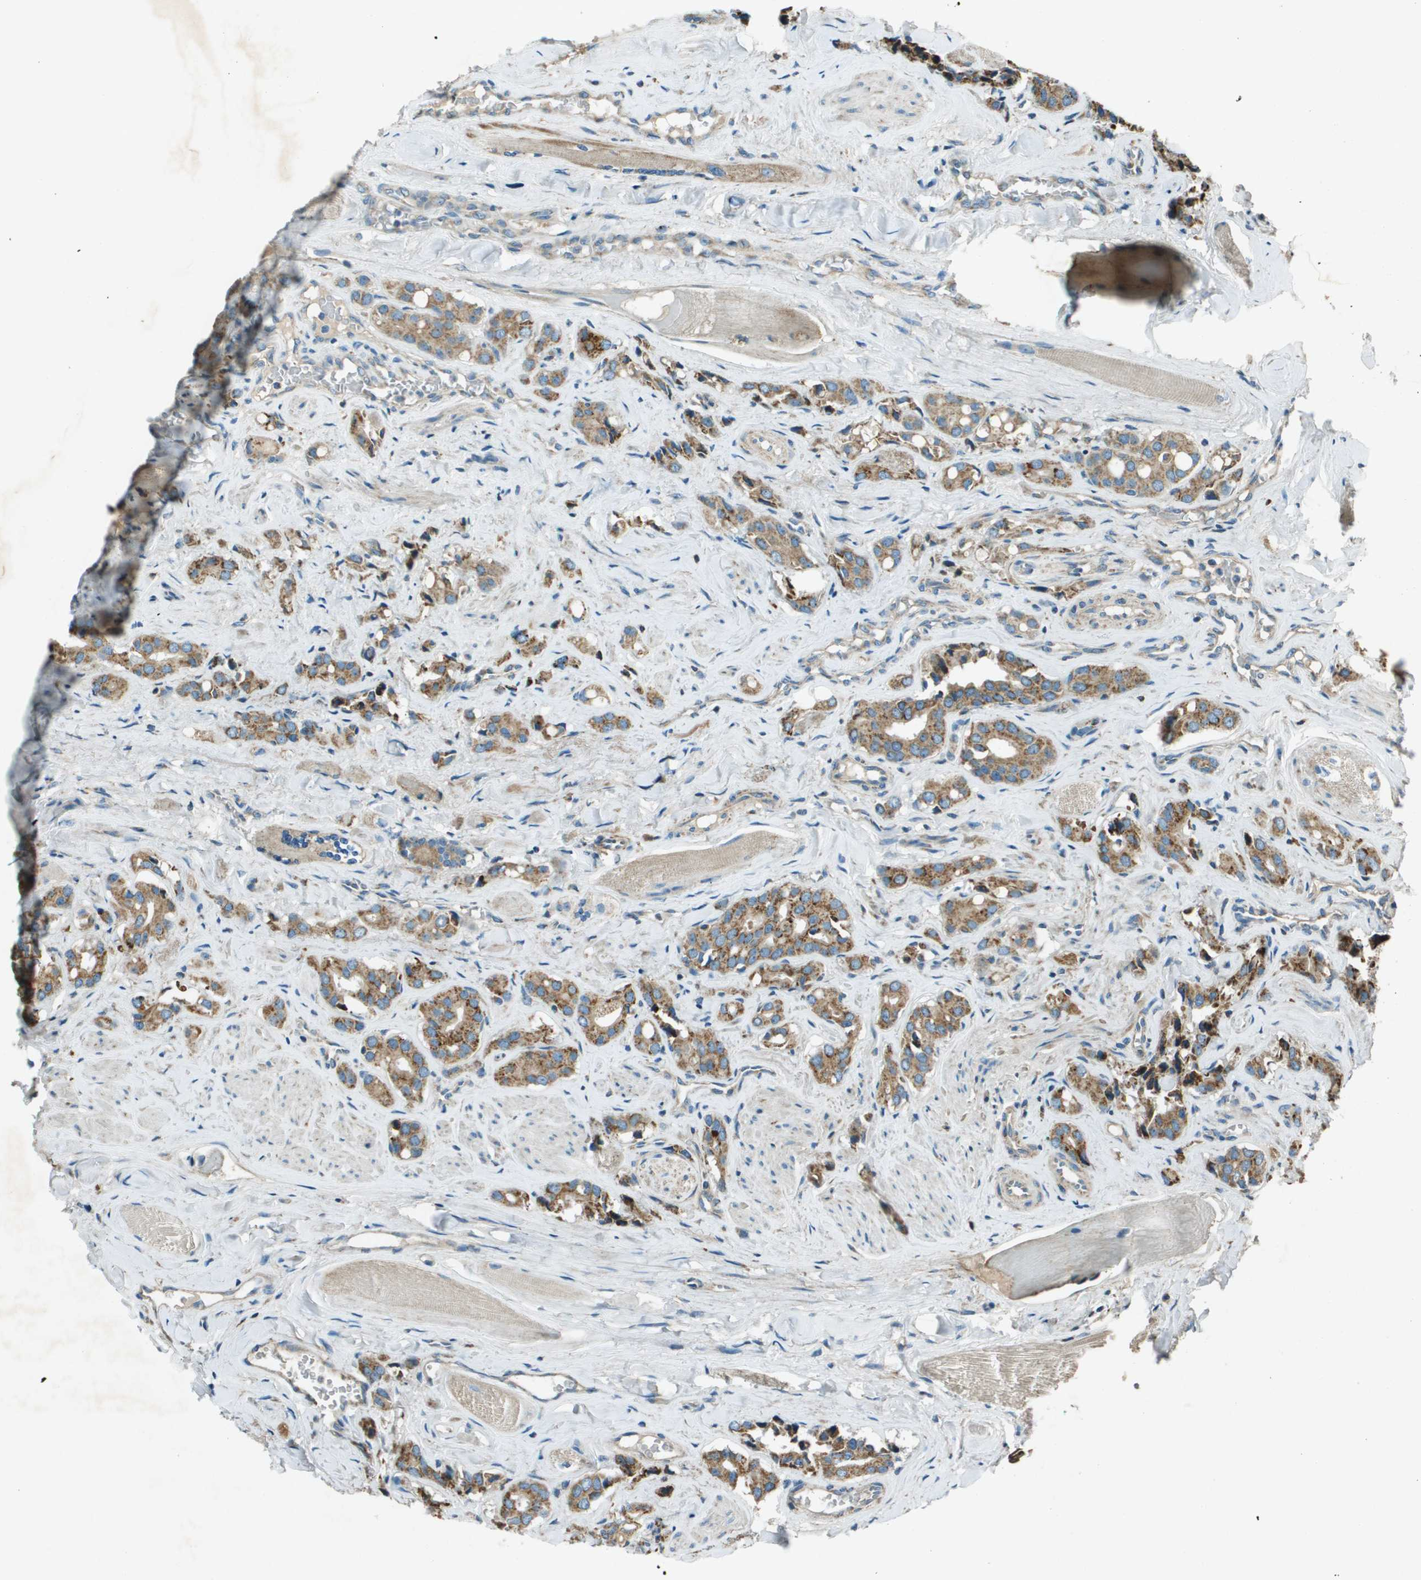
{"staining": {"intensity": "moderate", "quantity": ">75%", "location": "cytoplasmic/membranous"}, "tissue": "prostate cancer", "cell_type": "Tumor cells", "image_type": "cancer", "snomed": [{"axis": "morphology", "description": "Adenocarcinoma, High grade"}, {"axis": "topography", "description": "Prostate"}], "caption": "Prostate cancer (high-grade adenocarcinoma) stained with a brown dye displays moderate cytoplasmic/membranous positive positivity in about >75% of tumor cells.", "gene": "MIGA1", "patient": {"sex": "male", "age": 52}}